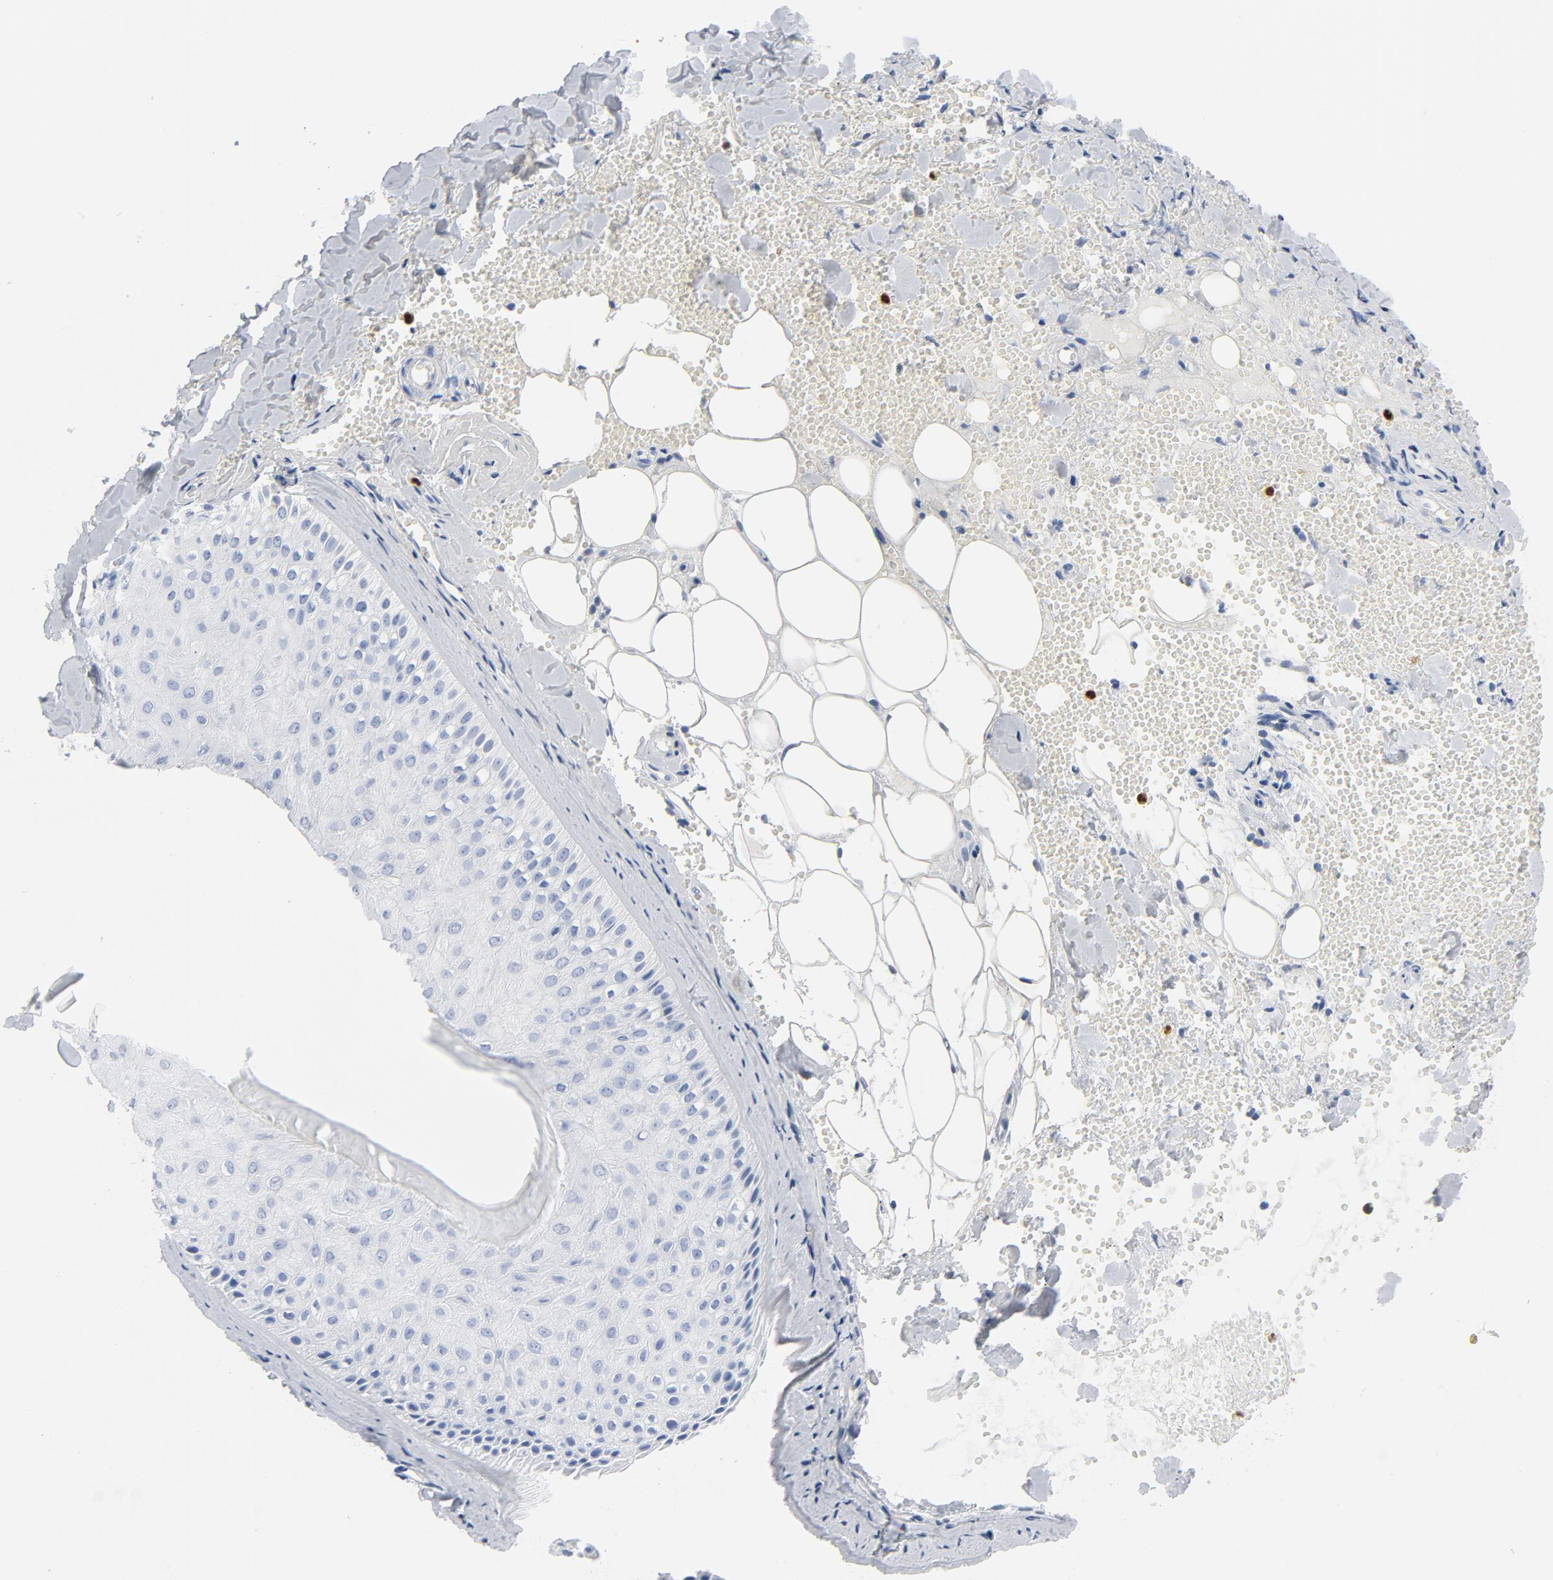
{"staining": {"intensity": "negative", "quantity": "none", "location": "none"}, "tissue": "skin cancer", "cell_type": "Tumor cells", "image_type": "cancer", "snomed": [{"axis": "morphology", "description": "Basal cell carcinoma"}, {"axis": "topography", "description": "Skin"}], "caption": "Tumor cells are negative for protein expression in human skin cancer.", "gene": "NCF1", "patient": {"sex": "male", "age": 84}}